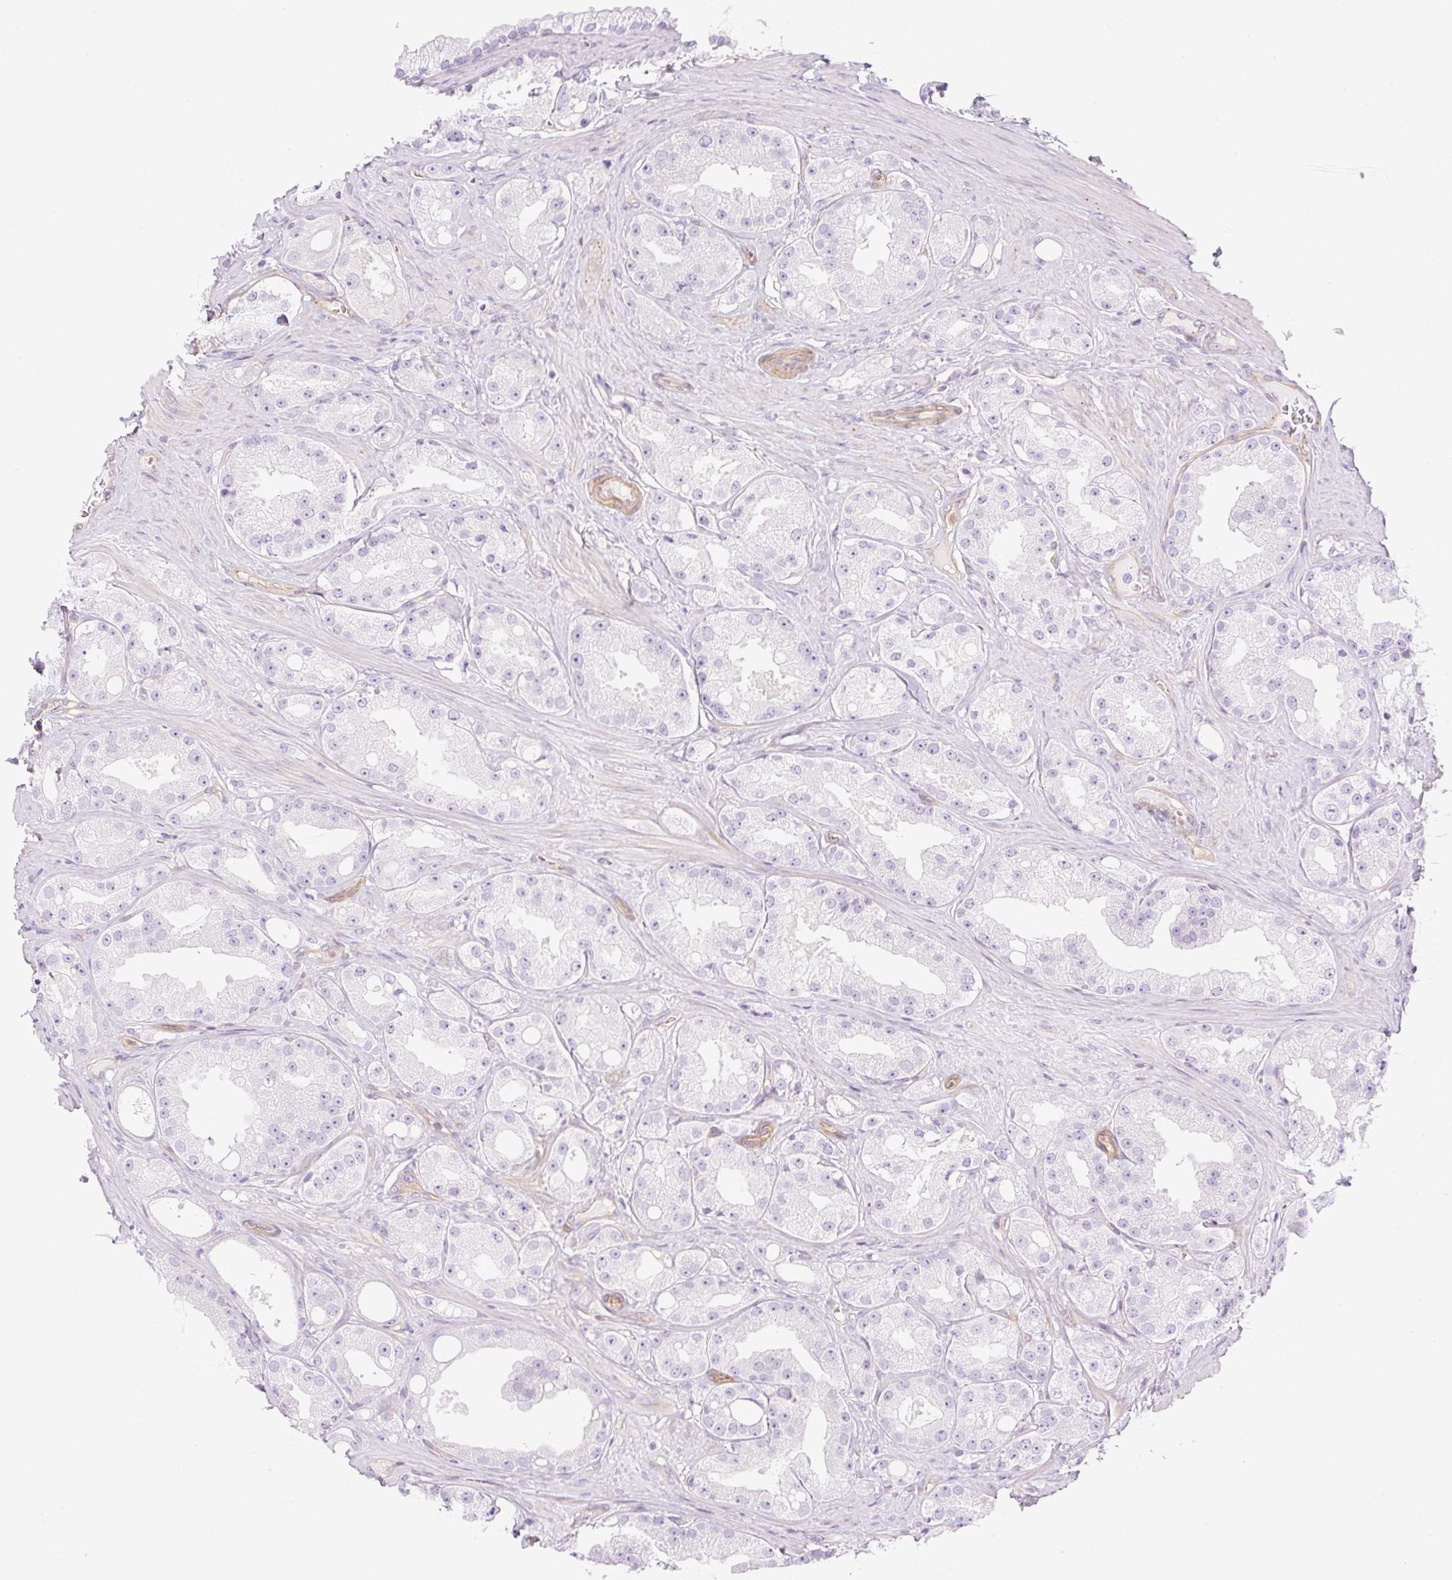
{"staining": {"intensity": "negative", "quantity": "none", "location": "none"}, "tissue": "prostate cancer", "cell_type": "Tumor cells", "image_type": "cancer", "snomed": [{"axis": "morphology", "description": "Adenocarcinoma, High grade"}, {"axis": "topography", "description": "Prostate"}], "caption": "This micrograph is of prostate high-grade adenocarcinoma stained with immunohistochemistry (IHC) to label a protein in brown with the nuclei are counter-stained blue. There is no staining in tumor cells. (DAB (3,3'-diaminobenzidine) IHC, high magnification).", "gene": "EHD3", "patient": {"sex": "male", "age": 66}}